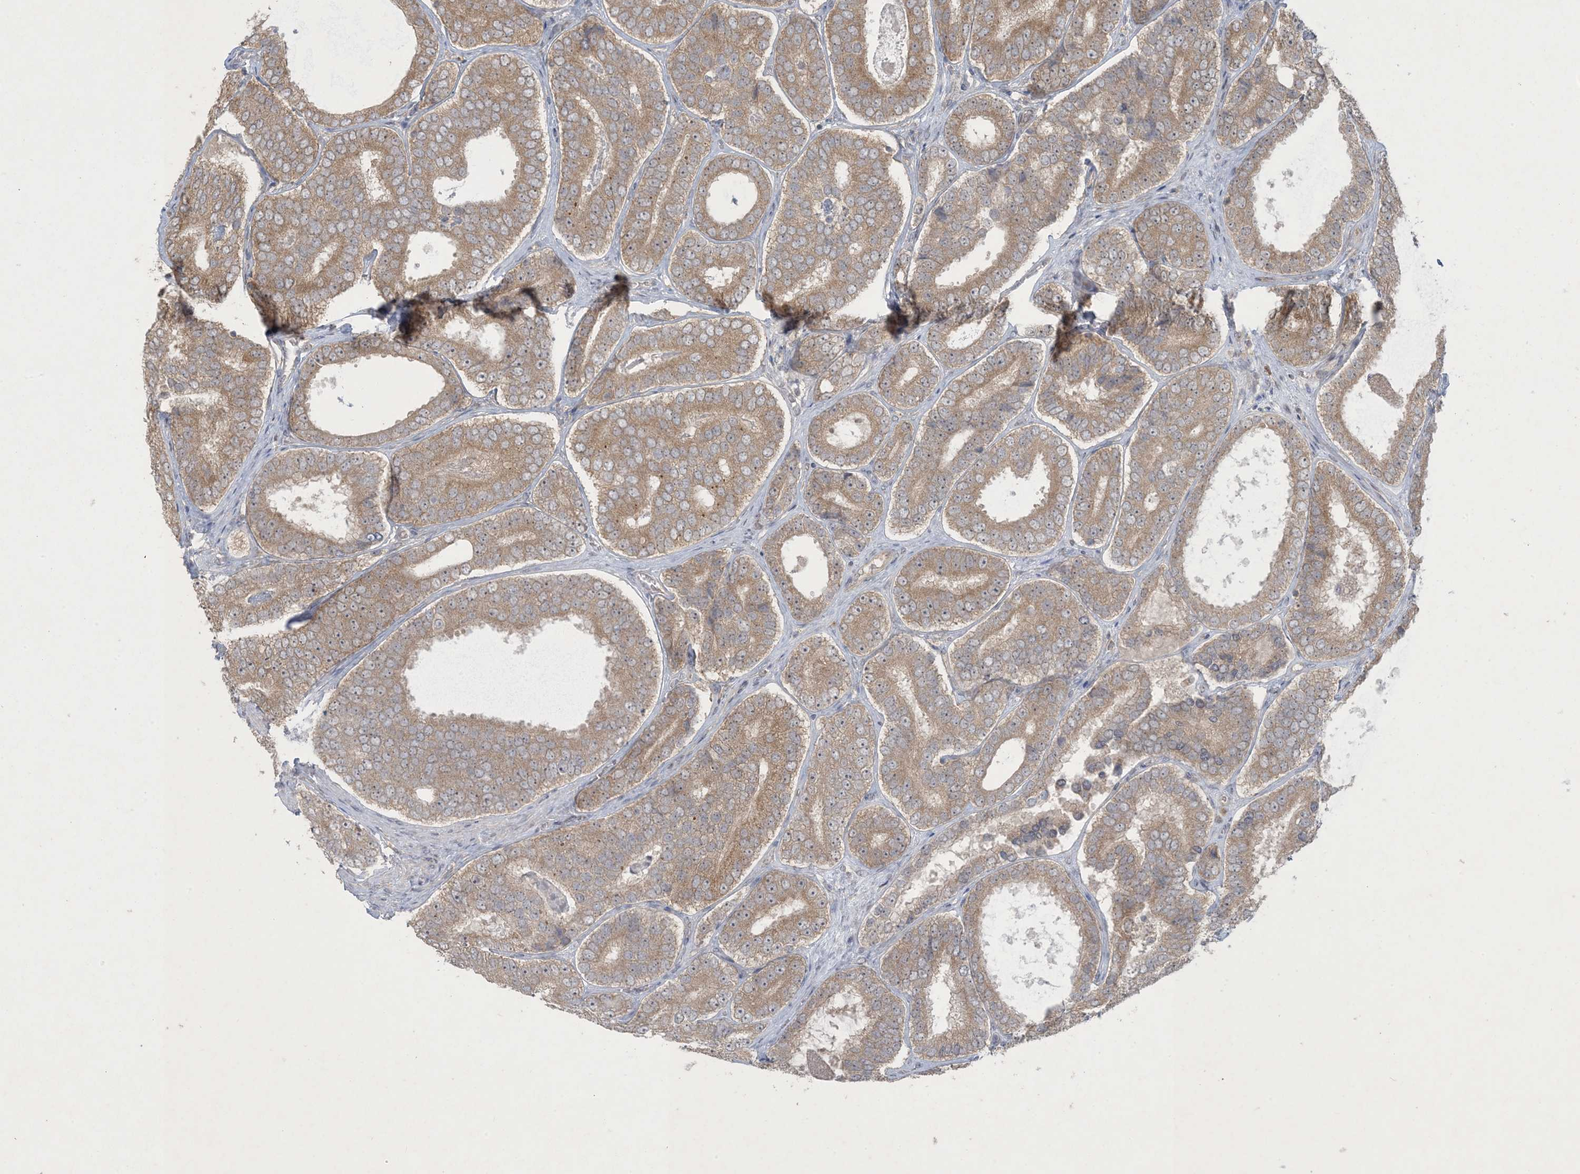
{"staining": {"intensity": "moderate", "quantity": ">75%", "location": "cytoplasmic/membranous"}, "tissue": "prostate cancer", "cell_type": "Tumor cells", "image_type": "cancer", "snomed": [{"axis": "morphology", "description": "Adenocarcinoma, High grade"}, {"axis": "topography", "description": "Prostate"}], "caption": "Immunohistochemistry (IHC) (DAB) staining of human adenocarcinoma (high-grade) (prostate) exhibits moderate cytoplasmic/membranous protein staining in approximately >75% of tumor cells. (DAB = brown stain, brightfield microscopy at high magnification).", "gene": "NRBP2", "patient": {"sex": "male", "age": 56}}